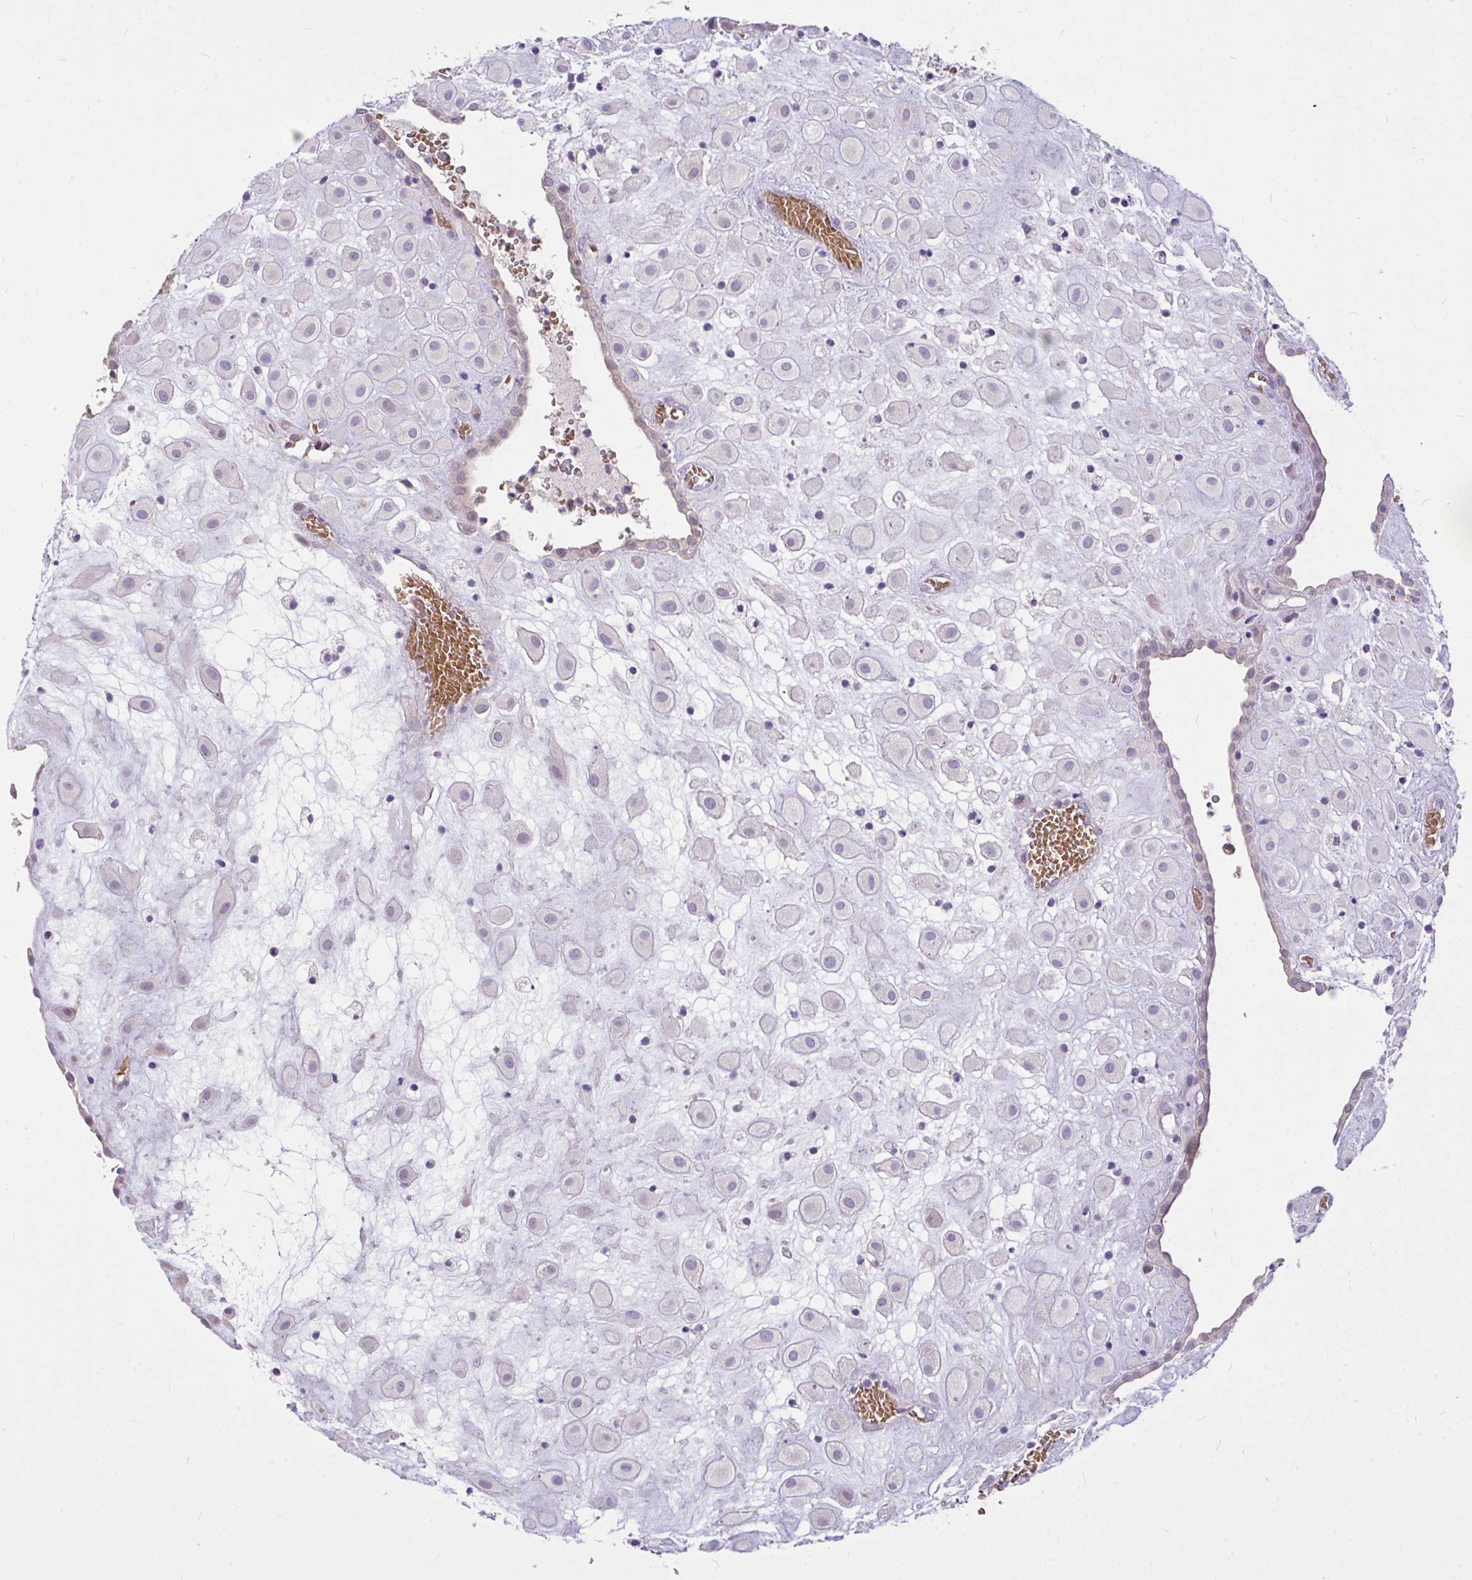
{"staining": {"intensity": "negative", "quantity": "none", "location": "none"}, "tissue": "placenta", "cell_type": "Decidual cells", "image_type": "normal", "snomed": [{"axis": "morphology", "description": "Normal tissue, NOS"}, {"axis": "topography", "description": "Placenta"}], "caption": "Image shows no protein positivity in decidual cells of benign placenta.", "gene": "MOCS1", "patient": {"sex": "female", "age": 24}}